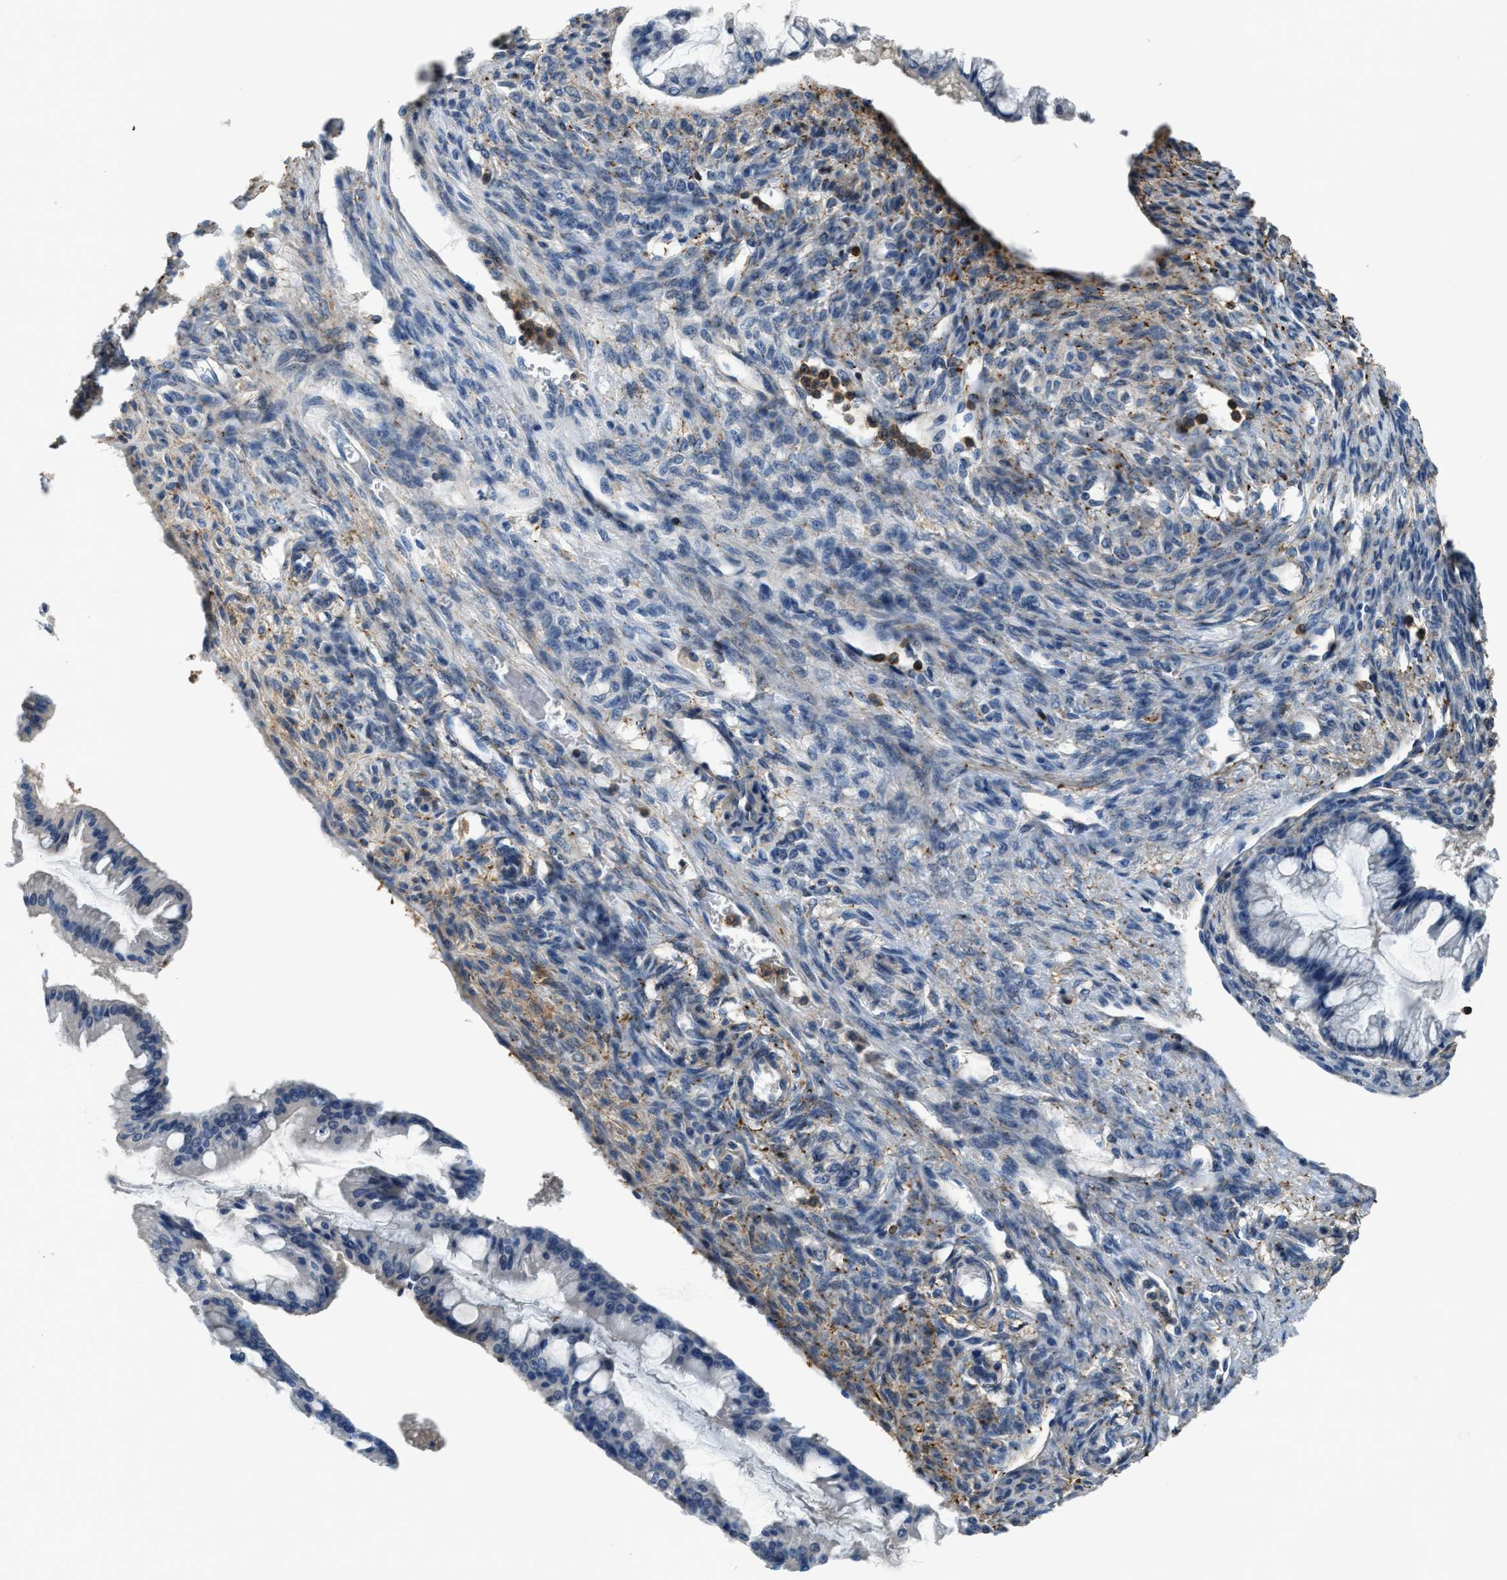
{"staining": {"intensity": "negative", "quantity": "none", "location": "none"}, "tissue": "ovarian cancer", "cell_type": "Tumor cells", "image_type": "cancer", "snomed": [{"axis": "morphology", "description": "Cystadenocarcinoma, mucinous, NOS"}, {"axis": "topography", "description": "Ovary"}], "caption": "There is no significant expression in tumor cells of ovarian cancer.", "gene": "MYO1G", "patient": {"sex": "female", "age": 73}}